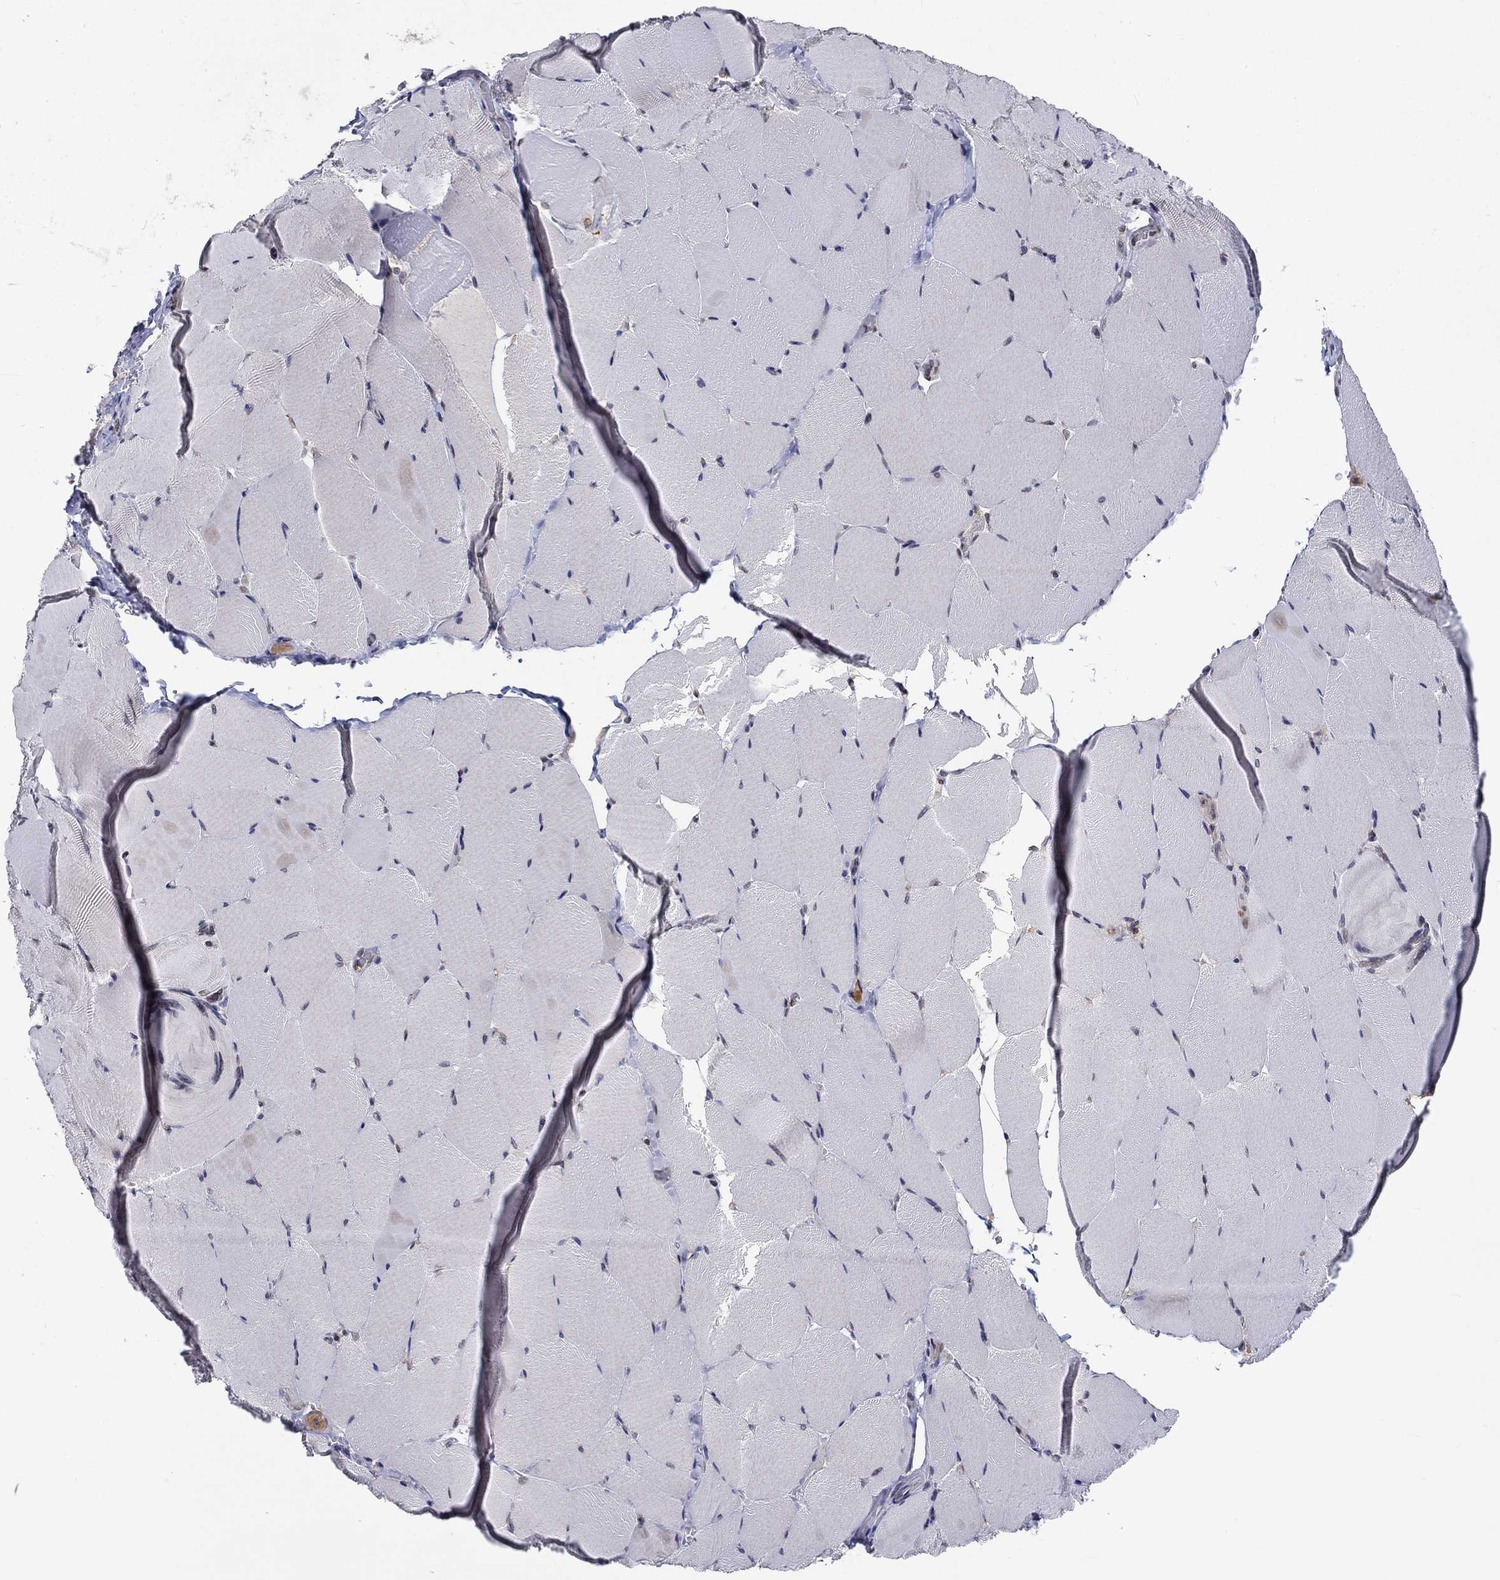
{"staining": {"intensity": "negative", "quantity": "none", "location": "none"}, "tissue": "skeletal muscle", "cell_type": "Myocytes", "image_type": "normal", "snomed": [{"axis": "morphology", "description": "Normal tissue, NOS"}, {"axis": "topography", "description": "Skeletal muscle"}], "caption": "High power microscopy photomicrograph of an IHC micrograph of unremarkable skeletal muscle, revealing no significant expression in myocytes.", "gene": "CETN3", "patient": {"sex": "female", "age": 37}}